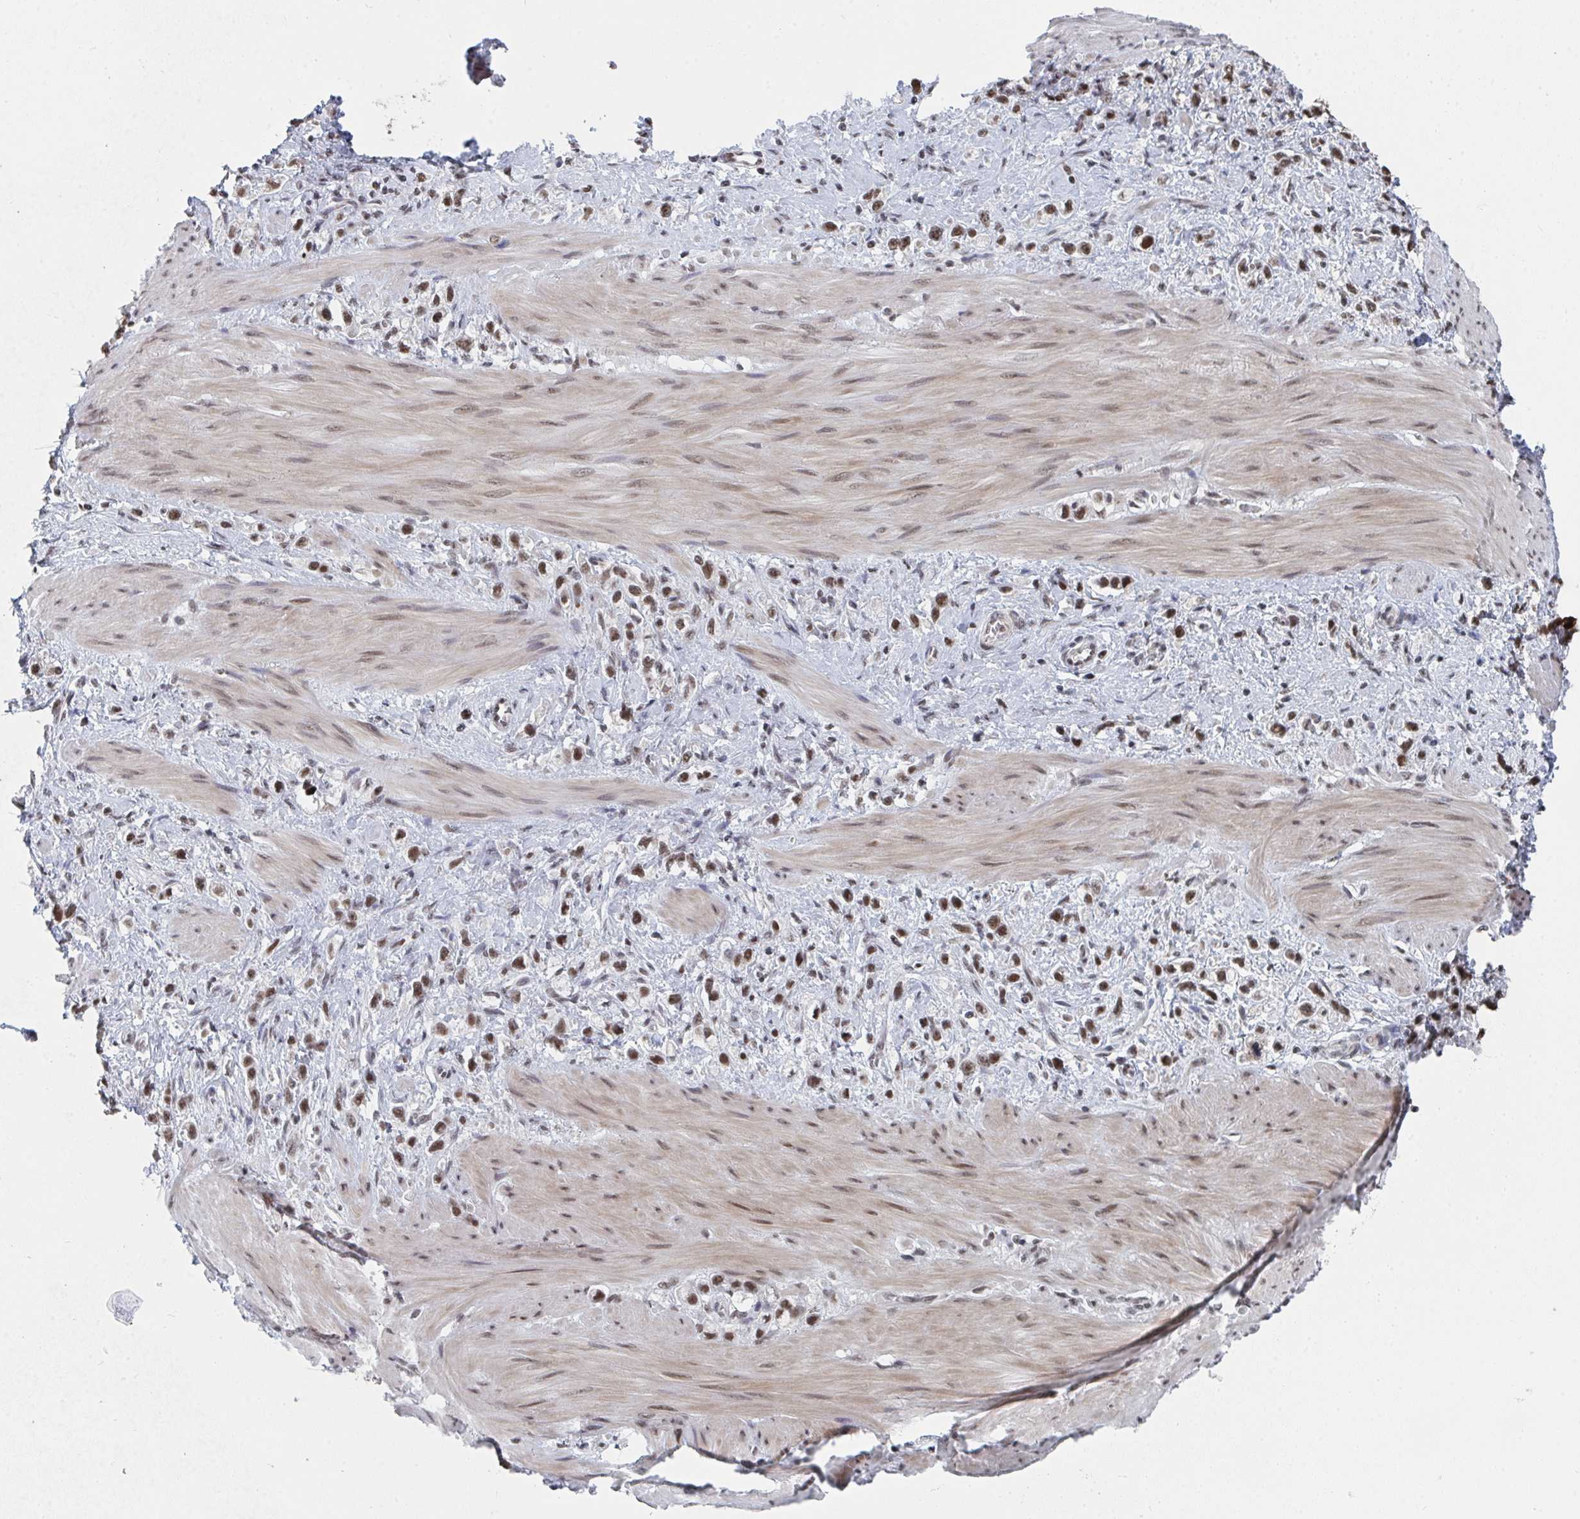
{"staining": {"intensity": "moderate", "quantity": ">75%", "location": "nuclear"}, "tissue": "stomach cancer", "cell_type": "Tumor cells", "image_type": "cancer", "snomed": [{"axis": "morphology", "description": "Adenocarcinoma, NOS"}, {"axis": "topography", "description": "Stomach"}], "caption": "This histopathology image demonstrates immunohistochemistry staining of stomach adenocarcinoma, with medium moderate nuclear staining in approximately >75% of tumor cells.", "gene": "MBNL1", "patient": {"sex": "female", "age": 65}}